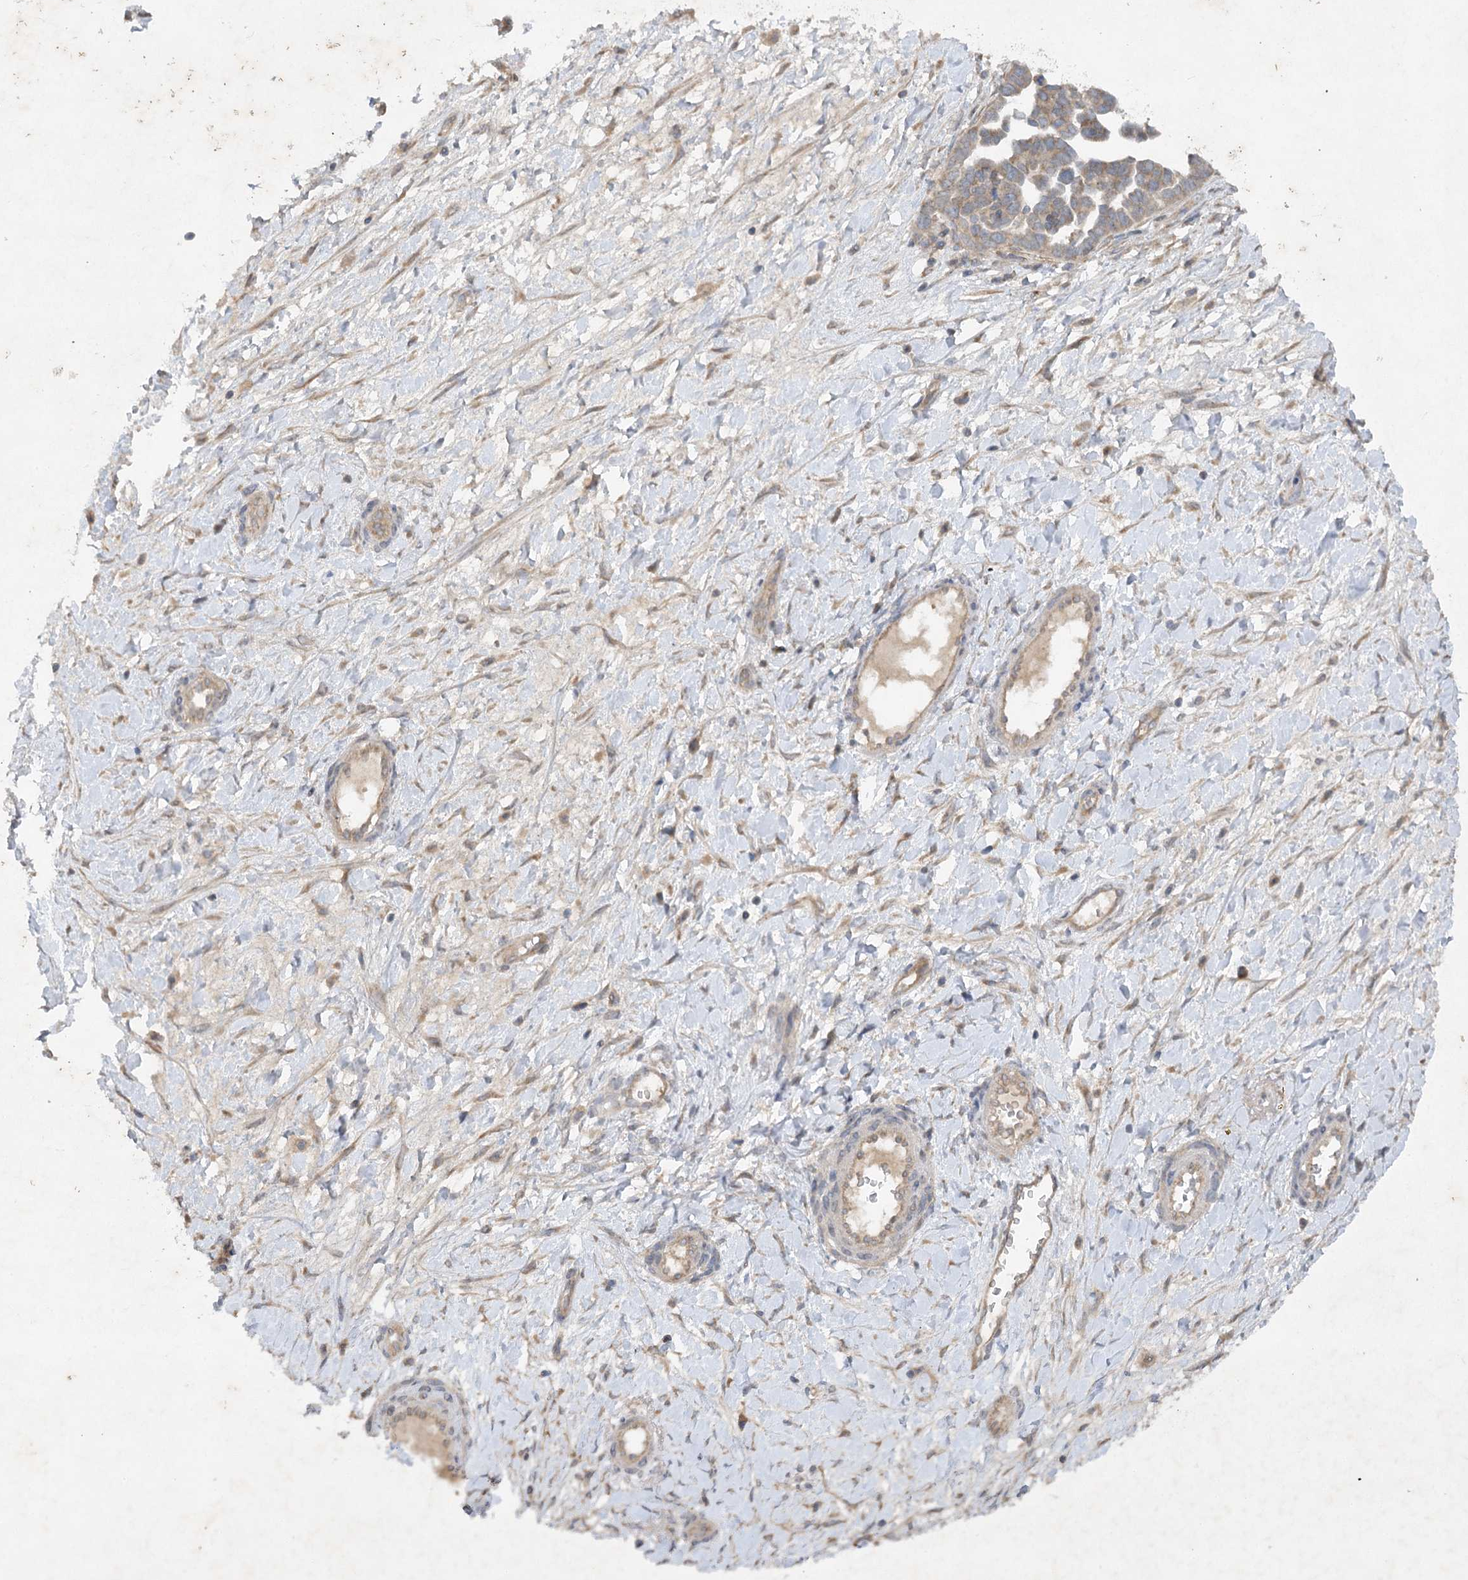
{"staining": {"intensity": "weak", "quantity": ">75%", "location": "cytoplasmic/membranous"}, "tissue": "ovarian cancer", "cell_type": "Tumor cells", "image_type": "cancer", "snomed": [{"axis": "morphology", "description": "Cystadenocarcinoma, serous, NOS"}, {"axis": "topography", "description": "Ovary"}], "caption": "This micrograph displays immunohistochemistry (IHC) staining of human ovarian cancer (serous cystadenocarcinoma), with low weak cytoplasmic/membranous staining in about >75% of tumor cells.", "gene": "TRAF3IP1", "patient": {"sex": "female", "age": 54}}